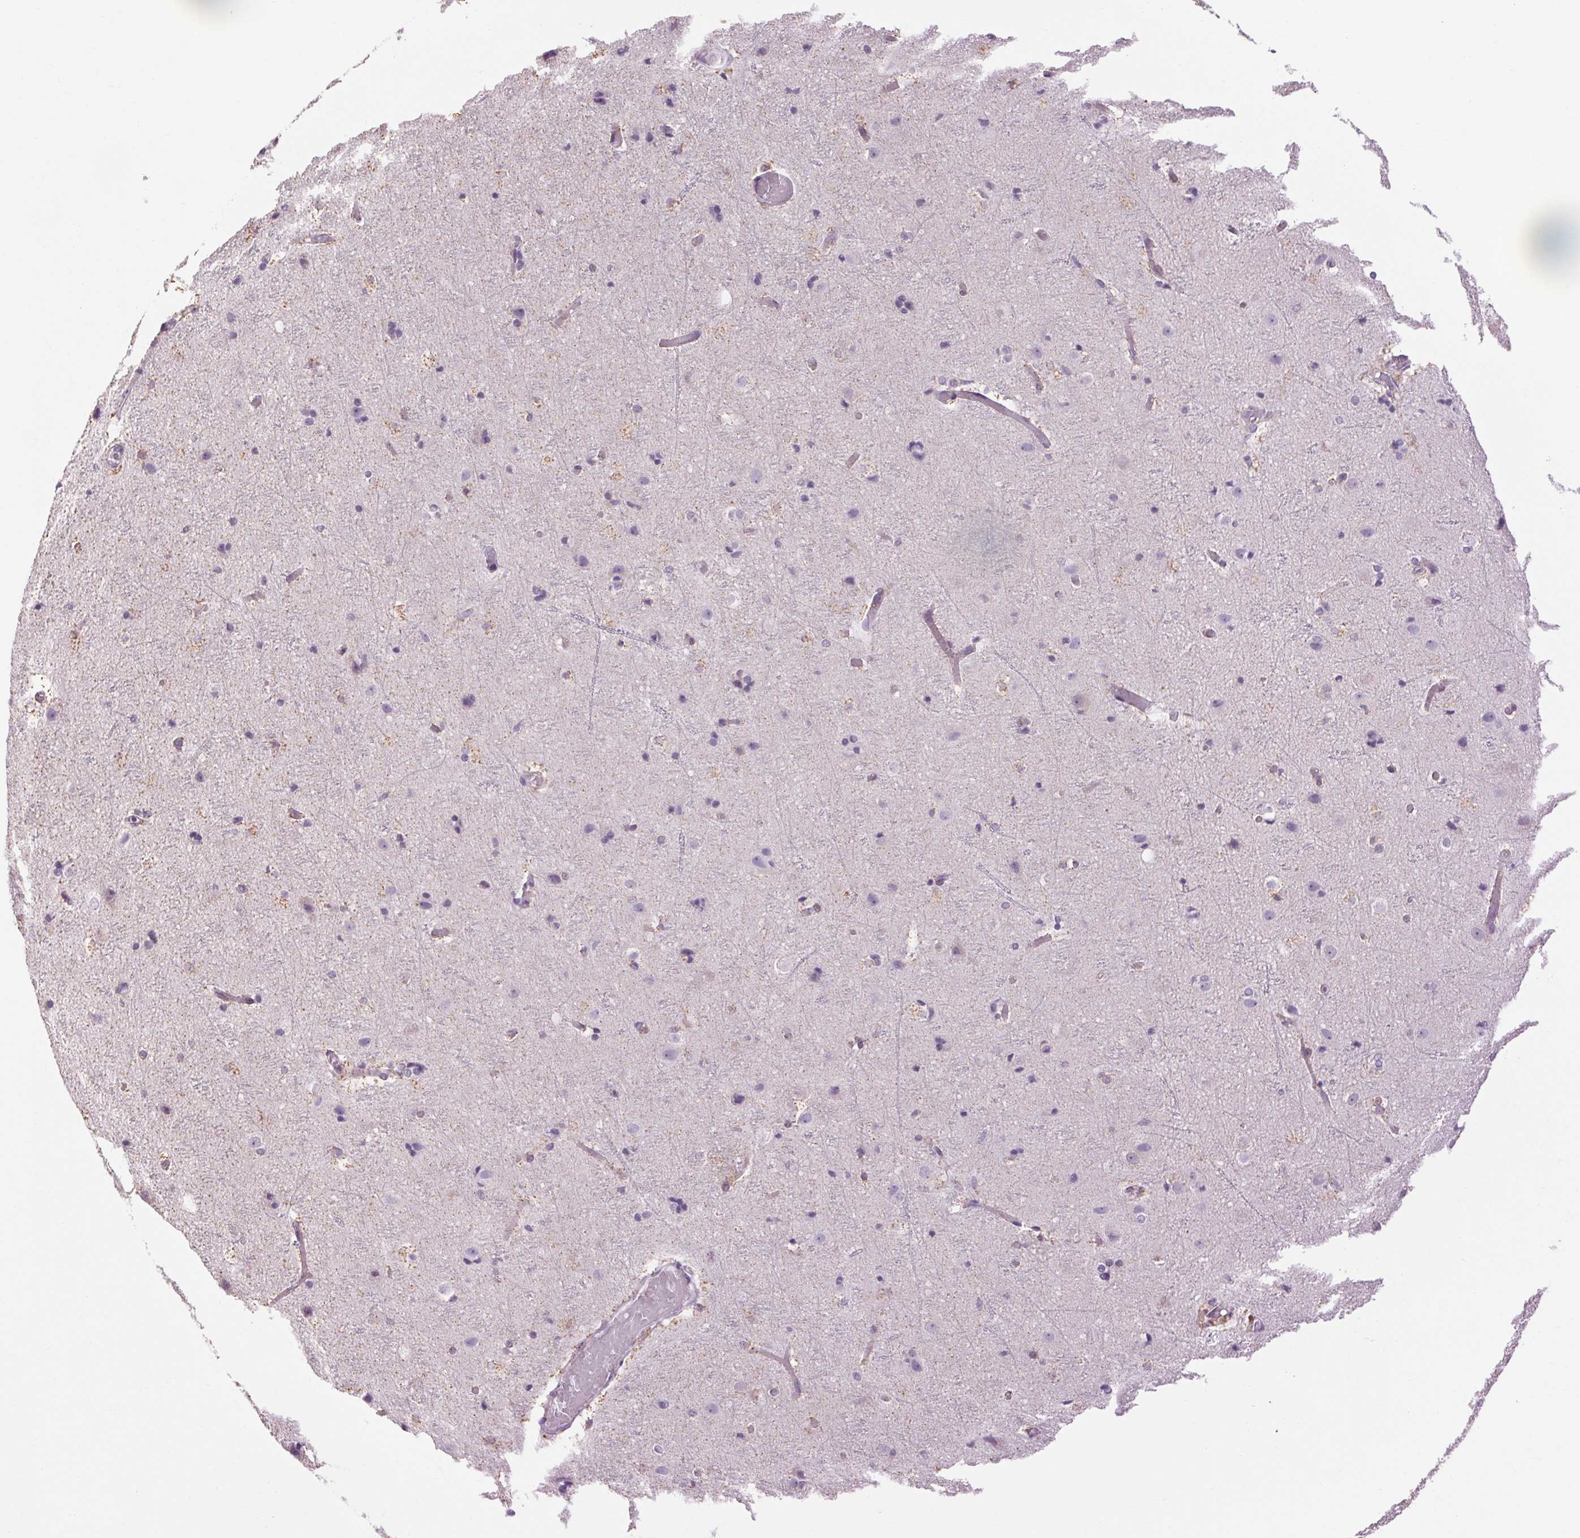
{"staining": {"intensity": "negative", "quantity": "none", "location": "none"}, "tissue": "cerebral cortex", "cell_type": "Endothelial cells", "image_type": "normal", "snomed": [{"axis": "morphology", "description": "Normal tissue, NOS"}, {"axis": "topography", "description": "Cerebral cortex"}], "caption": "This photomicrograph is of normal cerebral cortex stained with immunohistochemistry to label a protein in brown with the nuclei are counter-stained blue. There is no expression in endothelial cells.", "gene": "SOWAHC", "patient": {"sex": "female", "age": 52}}